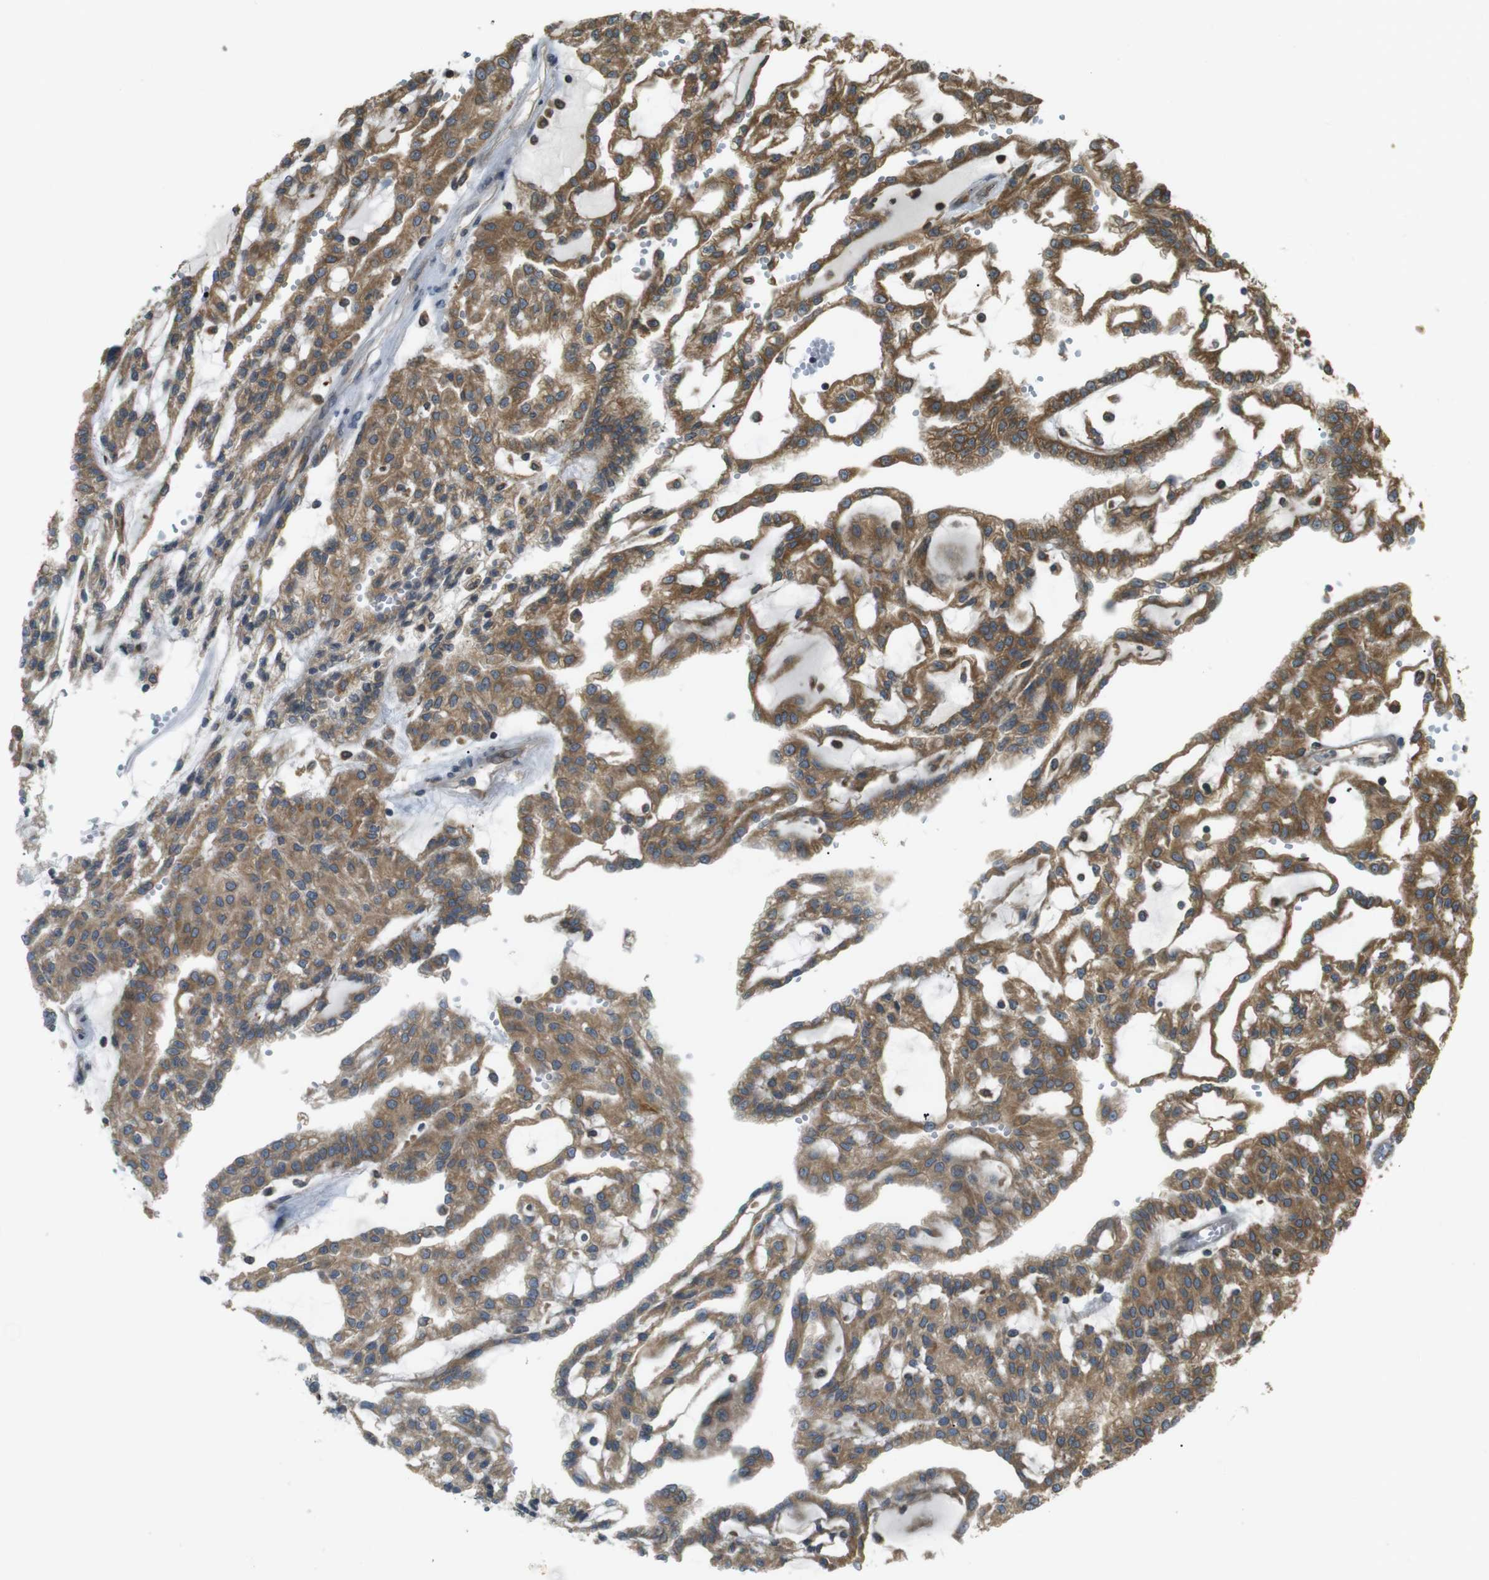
{"staining": {"intensity": "moderate", "quantity": ">75%", "location": "cytoplasmic/membranous"}, "tissue": "renal cancer", "cell_type": "Tumor cells", "image_type": "cancer", "snomed": [{"axis": "morphology", "description": "Adenocarcinoma, NOS"}, {"axis": "topography", "description": "Kidney"}], "caption": "A high-resolution image shows immunohistochemistry (IHC) staining of renal cancer (adenocarcinoma), which displays moderate cytoplasmic/membranous expression in about >75% of tumor cells.", "gene": "TMED4", "patient": {"sex": "male", "age": 63}}